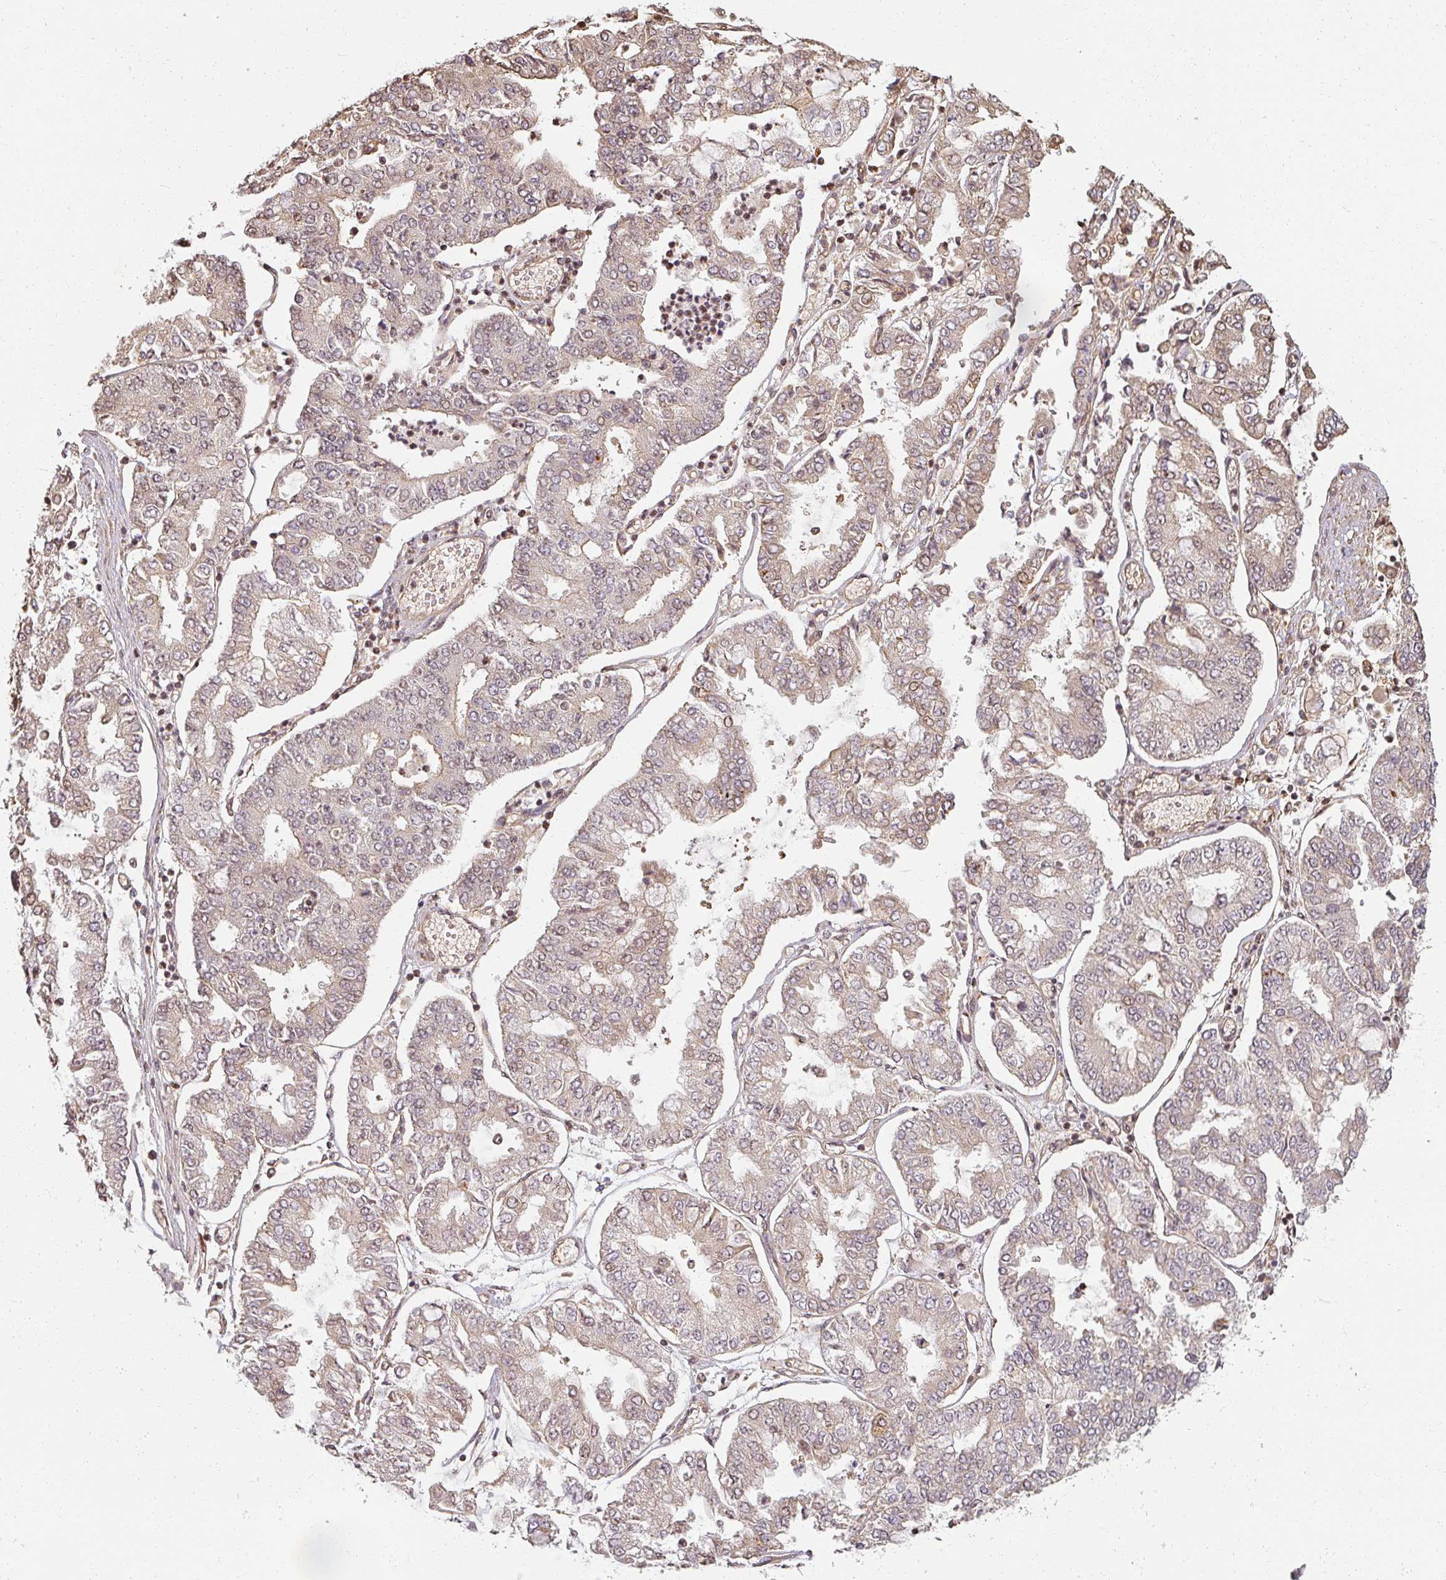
{"staining": {"intensity": "weak", "quantity": "25%-75%", "location": "cytoplasmic/membranous,nuclear"}, "tissue": "stomach cancer", "cell_type": "Tumor cells", "image_type": "cancer", "snomed": [{"axis": "morphology", "description": "Adenocarcinoma, NOS"}, {"axis": "topography", "description": "Stomach"}], "caption": "Stomach cancer was stained to show a protein in brown. There is low levels of weak cytoplasmic/membranous and nuclear staining in approximately 25%-75% of tumor cells.", "gene": "MED19", "patient": {"sex": "male", "age": 76}}